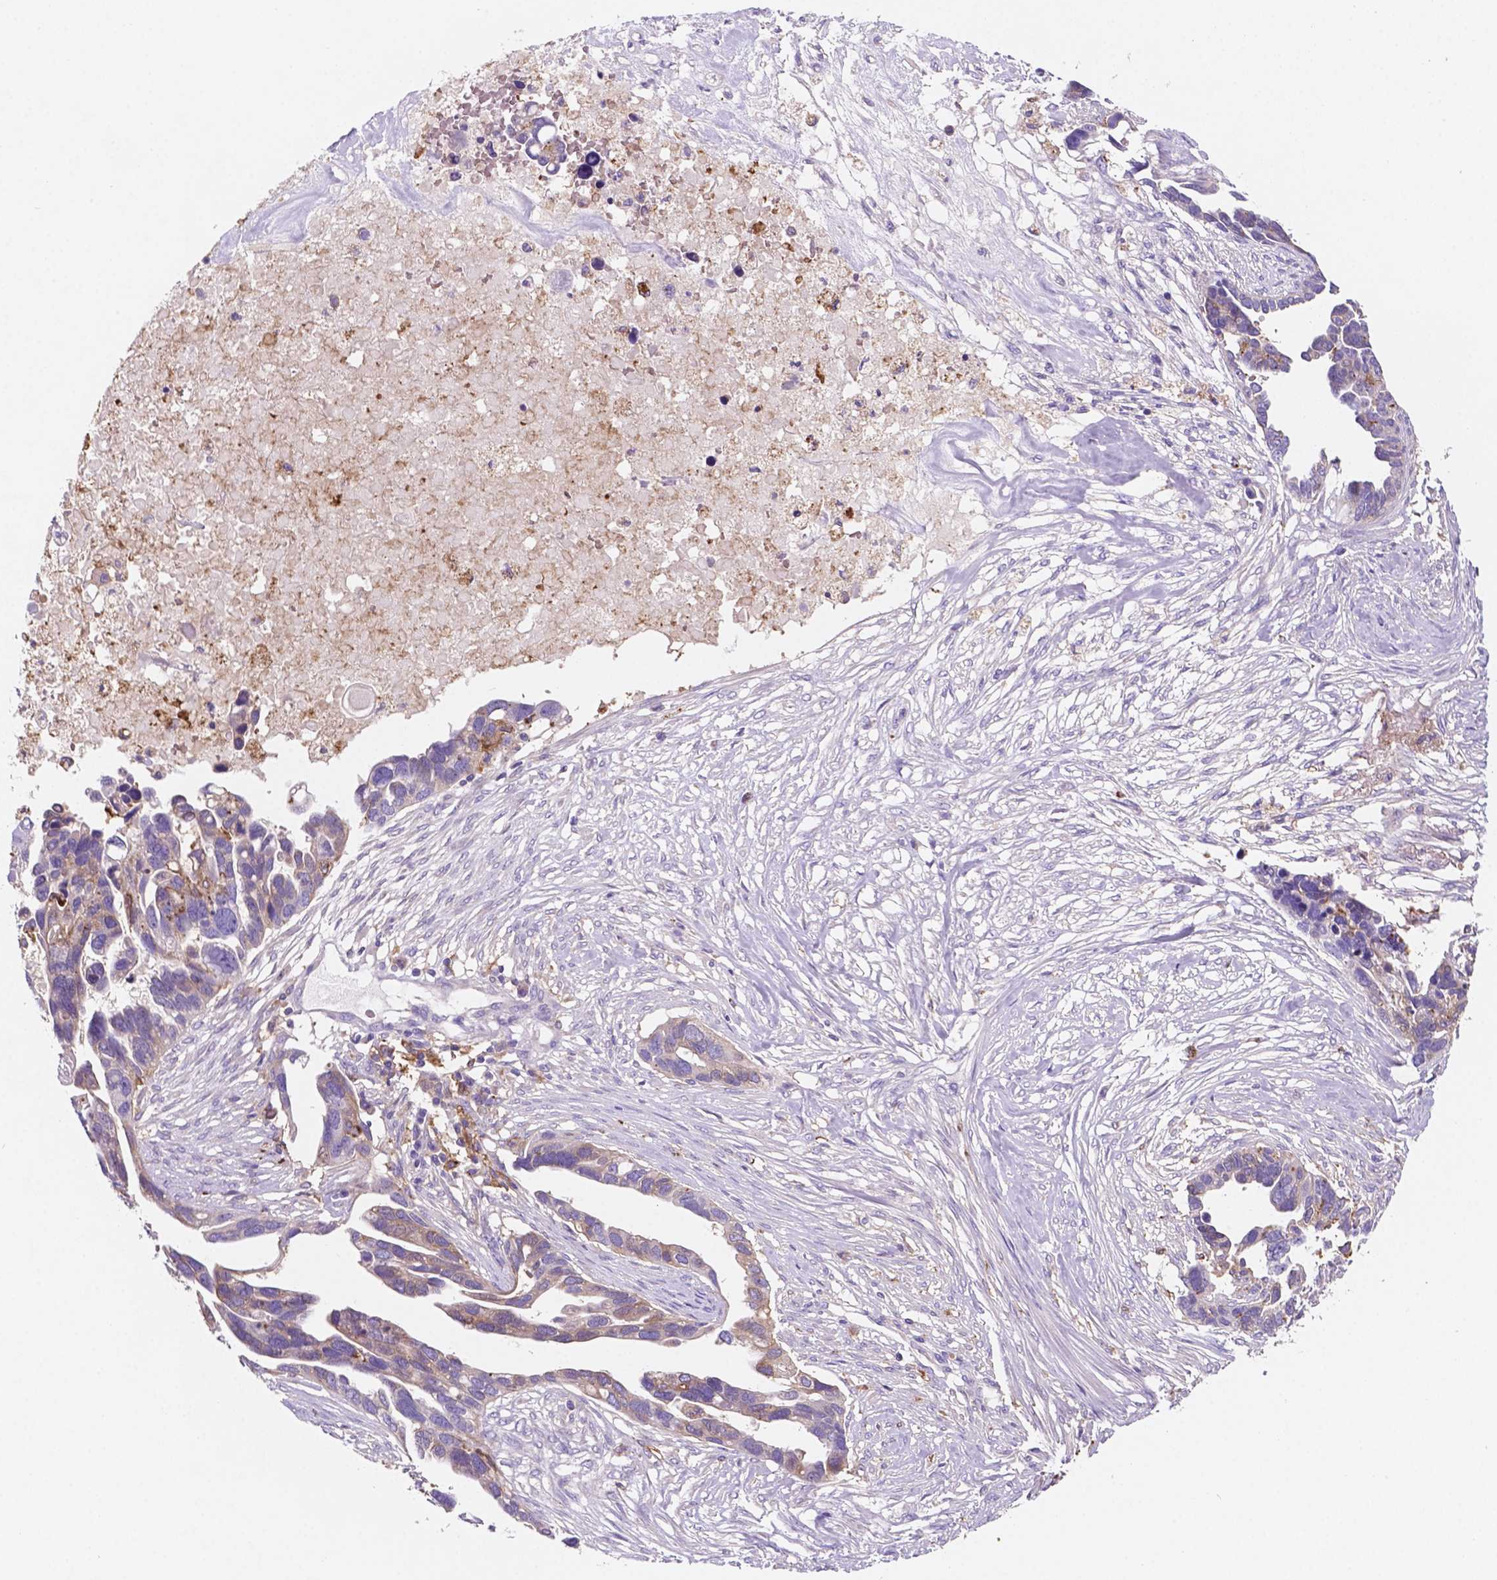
{"staining": {"intensity": "weak", "quantity": "25%-75%", "location": "cytoplasmic/membranous"}, "tissue": "ovarian cancer", "cell_type": "Tumor cells", "image_type": "cancer", "snomed": [{"axis": "morphology", "description": "Cystadenocarcinoma, serous, NOS"}, {"axis": "topography", "description": "Ovary"}], "caption": "Serous cystadenocarcinoma (ovarian) stained for a protein displays weak cytoplasmic/membranous positivity in tumor cells.", "gene": "MKRN2OS", "patient": {"sex": "female", "age": 54}}